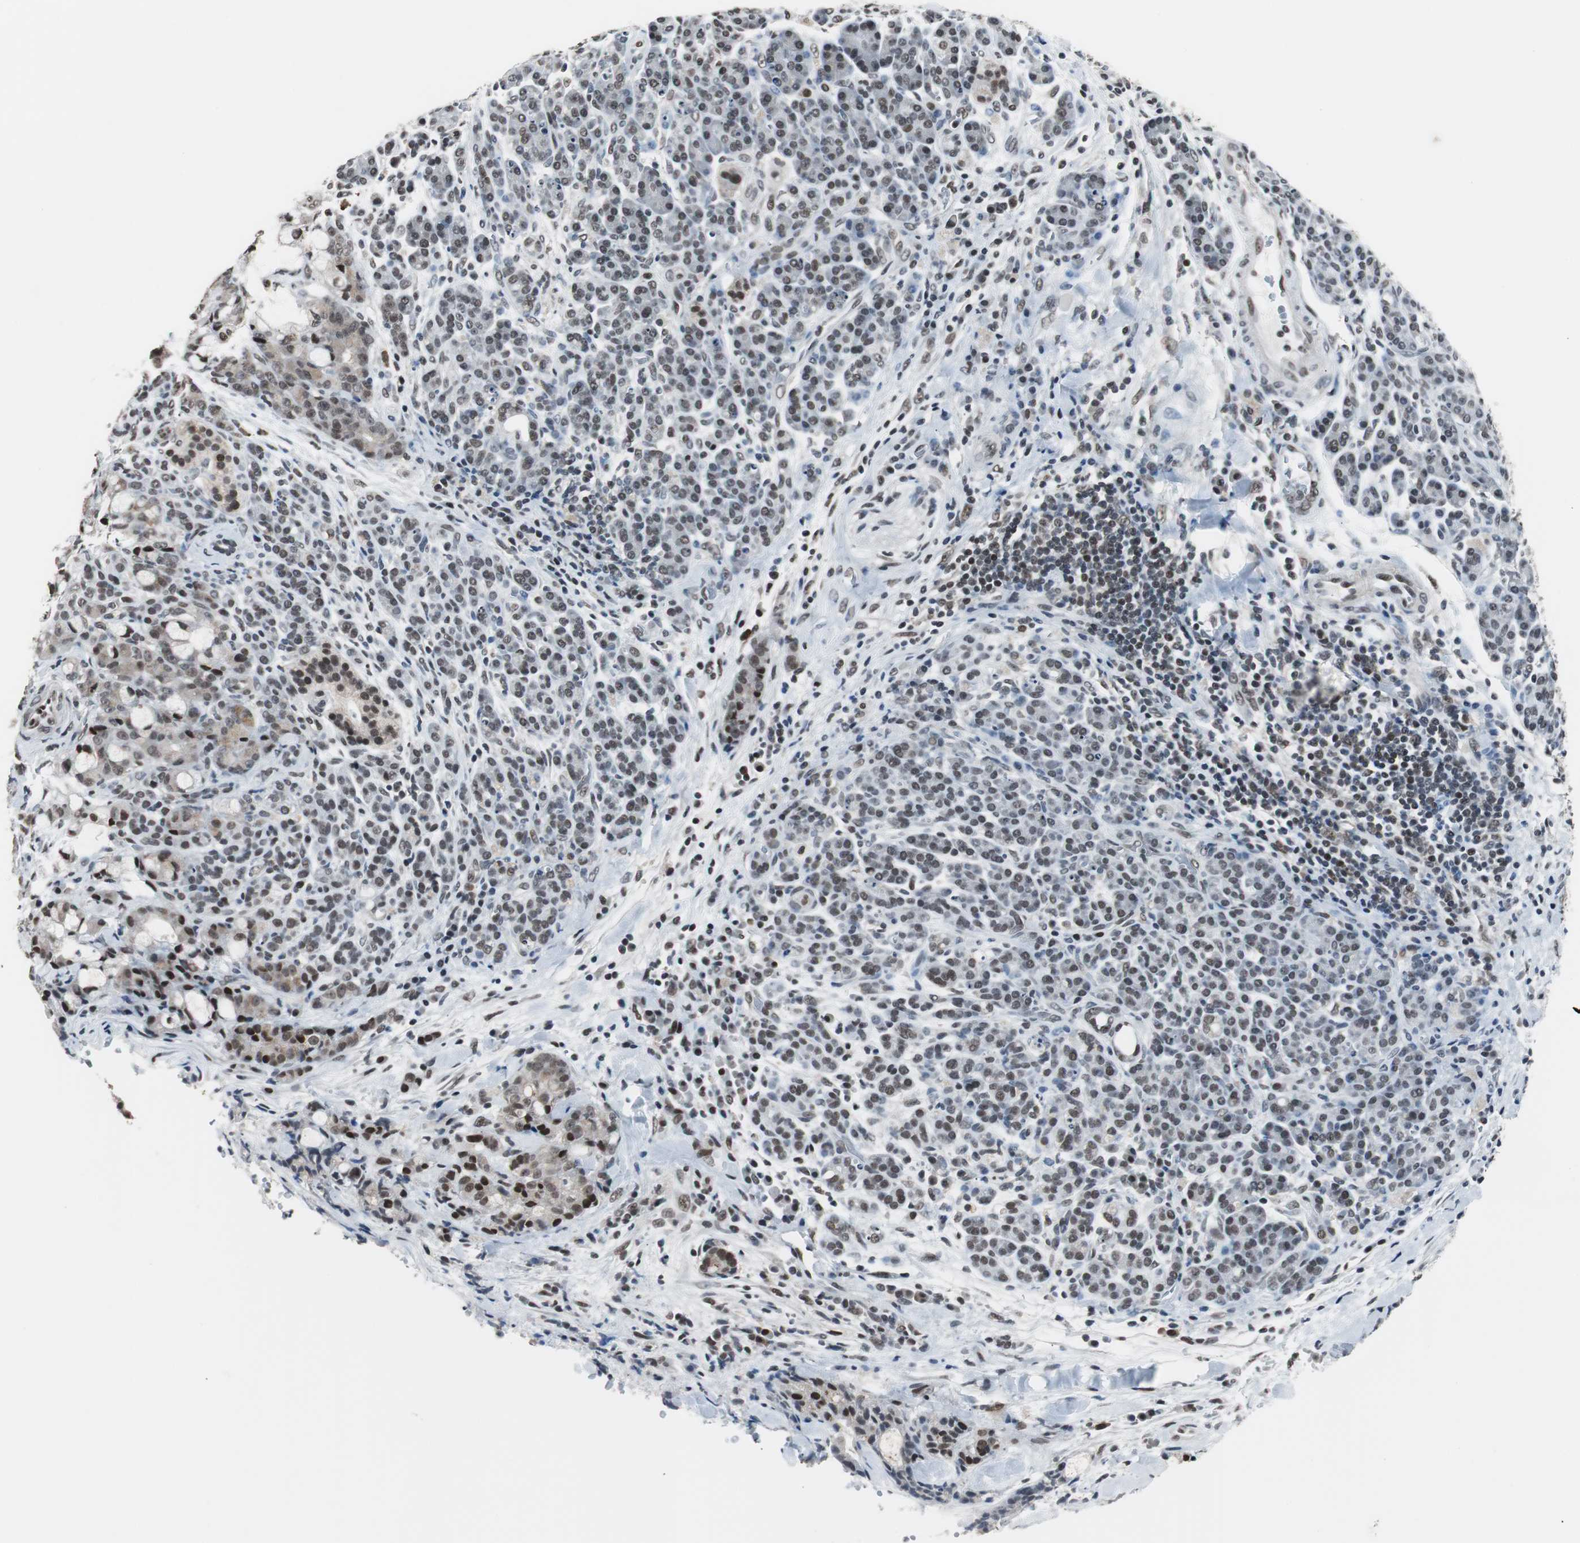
{"staining": {"intensity": "moderate", "quantity": ">75%", "location": "nuclear"}, "tissue": "pancreatic cancer", "cell_type": "Tumor cells", "image_type": "cancer", "snomed": [{"axis": "morphology", "description": "Adenocarcinoma, NOS"}, {"axis": "topography", "description": "Pancreas"}], "caption": "Immunohistochemical staining of human pancreatic cancer (adenocarcinoma) displays moderate nuclear protein expression in about >75% of tumor cells.", "gene": "TAF7", "patient": {"sex": "female", "age": 73}}